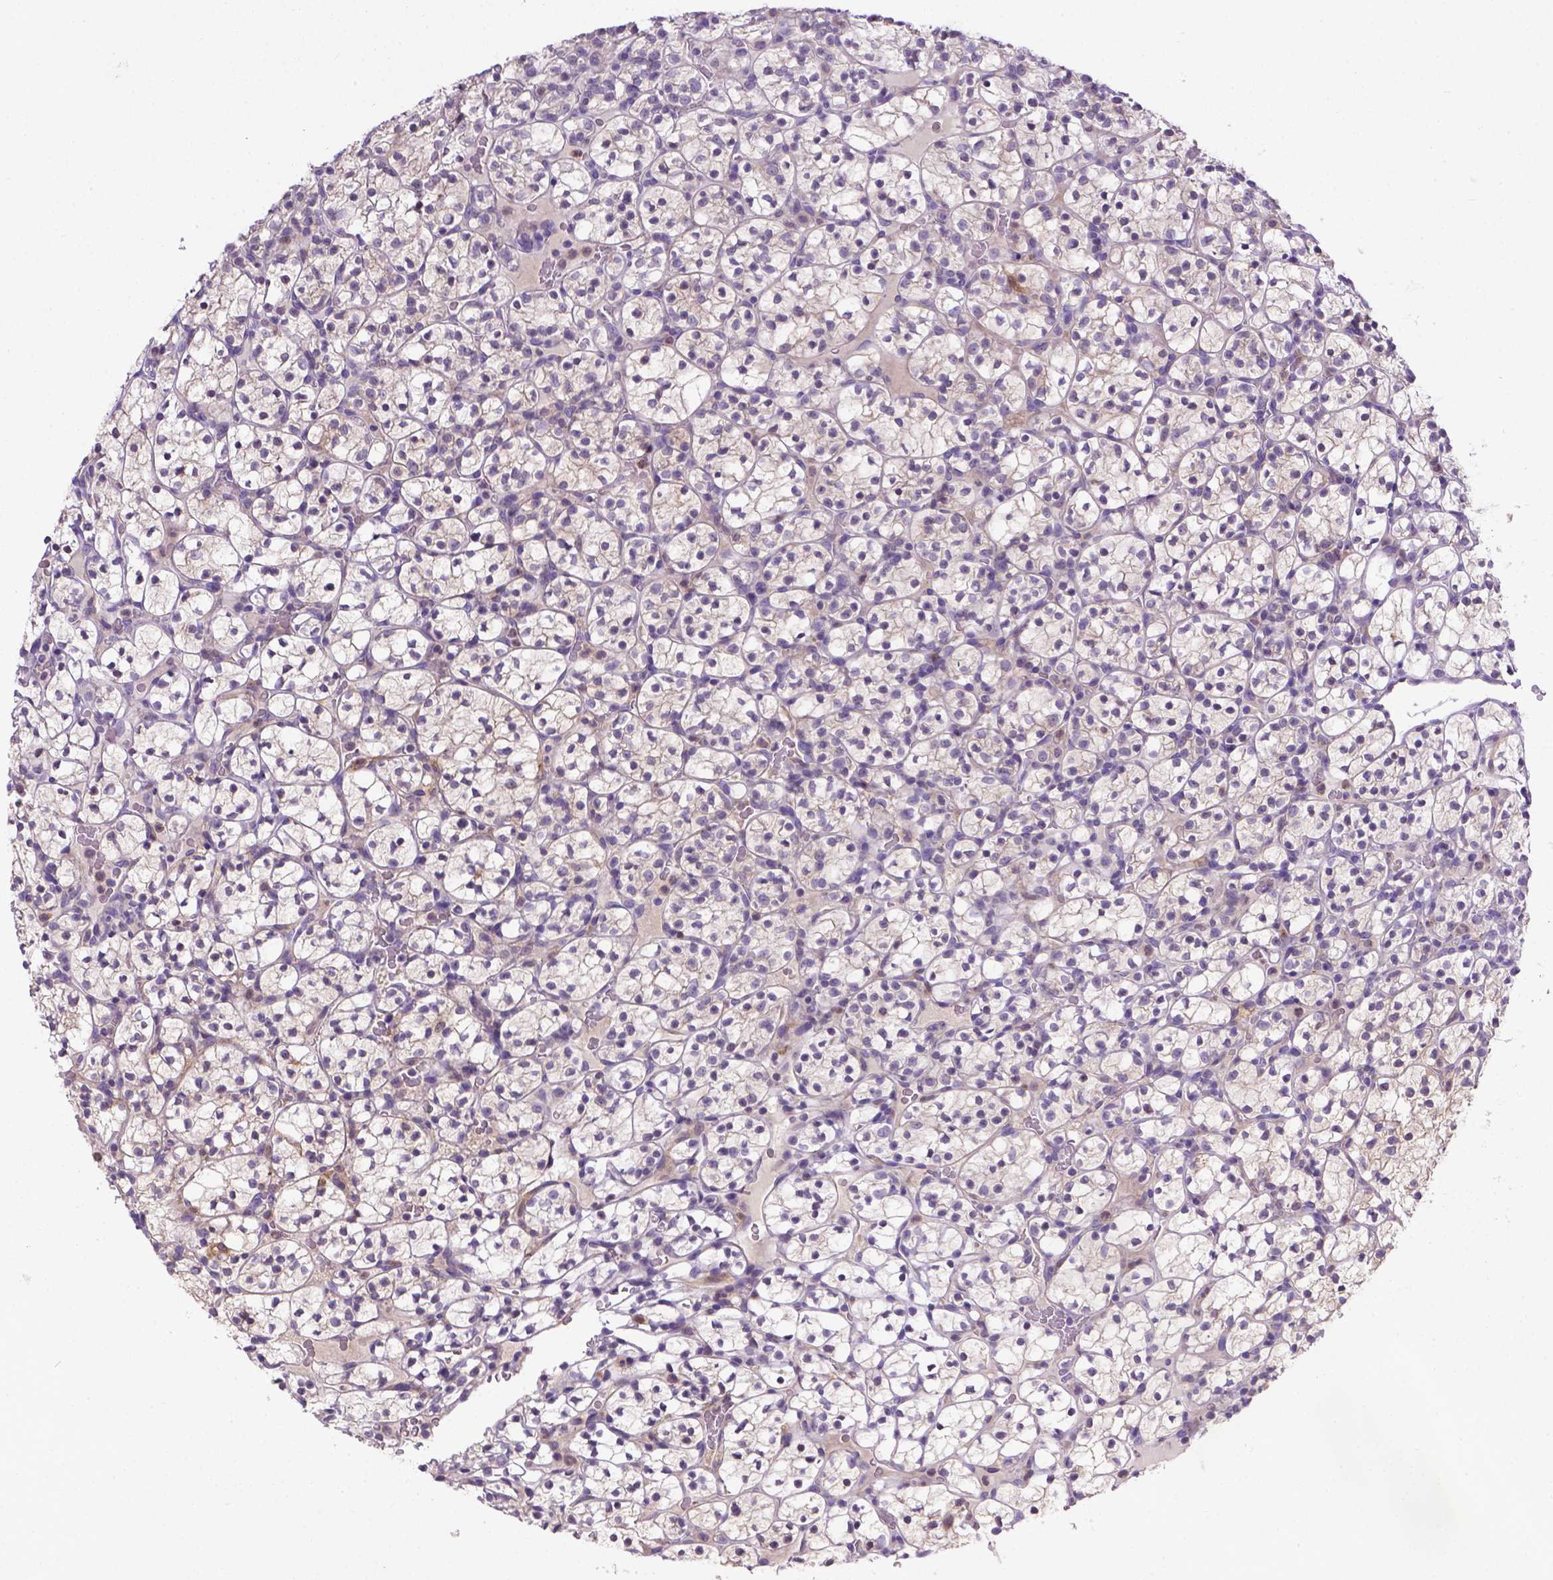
{"staining": {"intensity": "negative", "quantity": "none", "location": "none"}, "tissue": "renal cancer", "cell_type": "Tumor cells", "image_type": "cancer", "snomed": [{"axis": "morphology", "description": "Adenocarcinoma, NOS"}, {"axis": "topography", "description": "Kidney"}], "caption": "IHC of human renal cancer demonstrates no positivity in tumor cells.", "gene": "TM4SF18", "patient": {"sex": "female", "age": 89}}